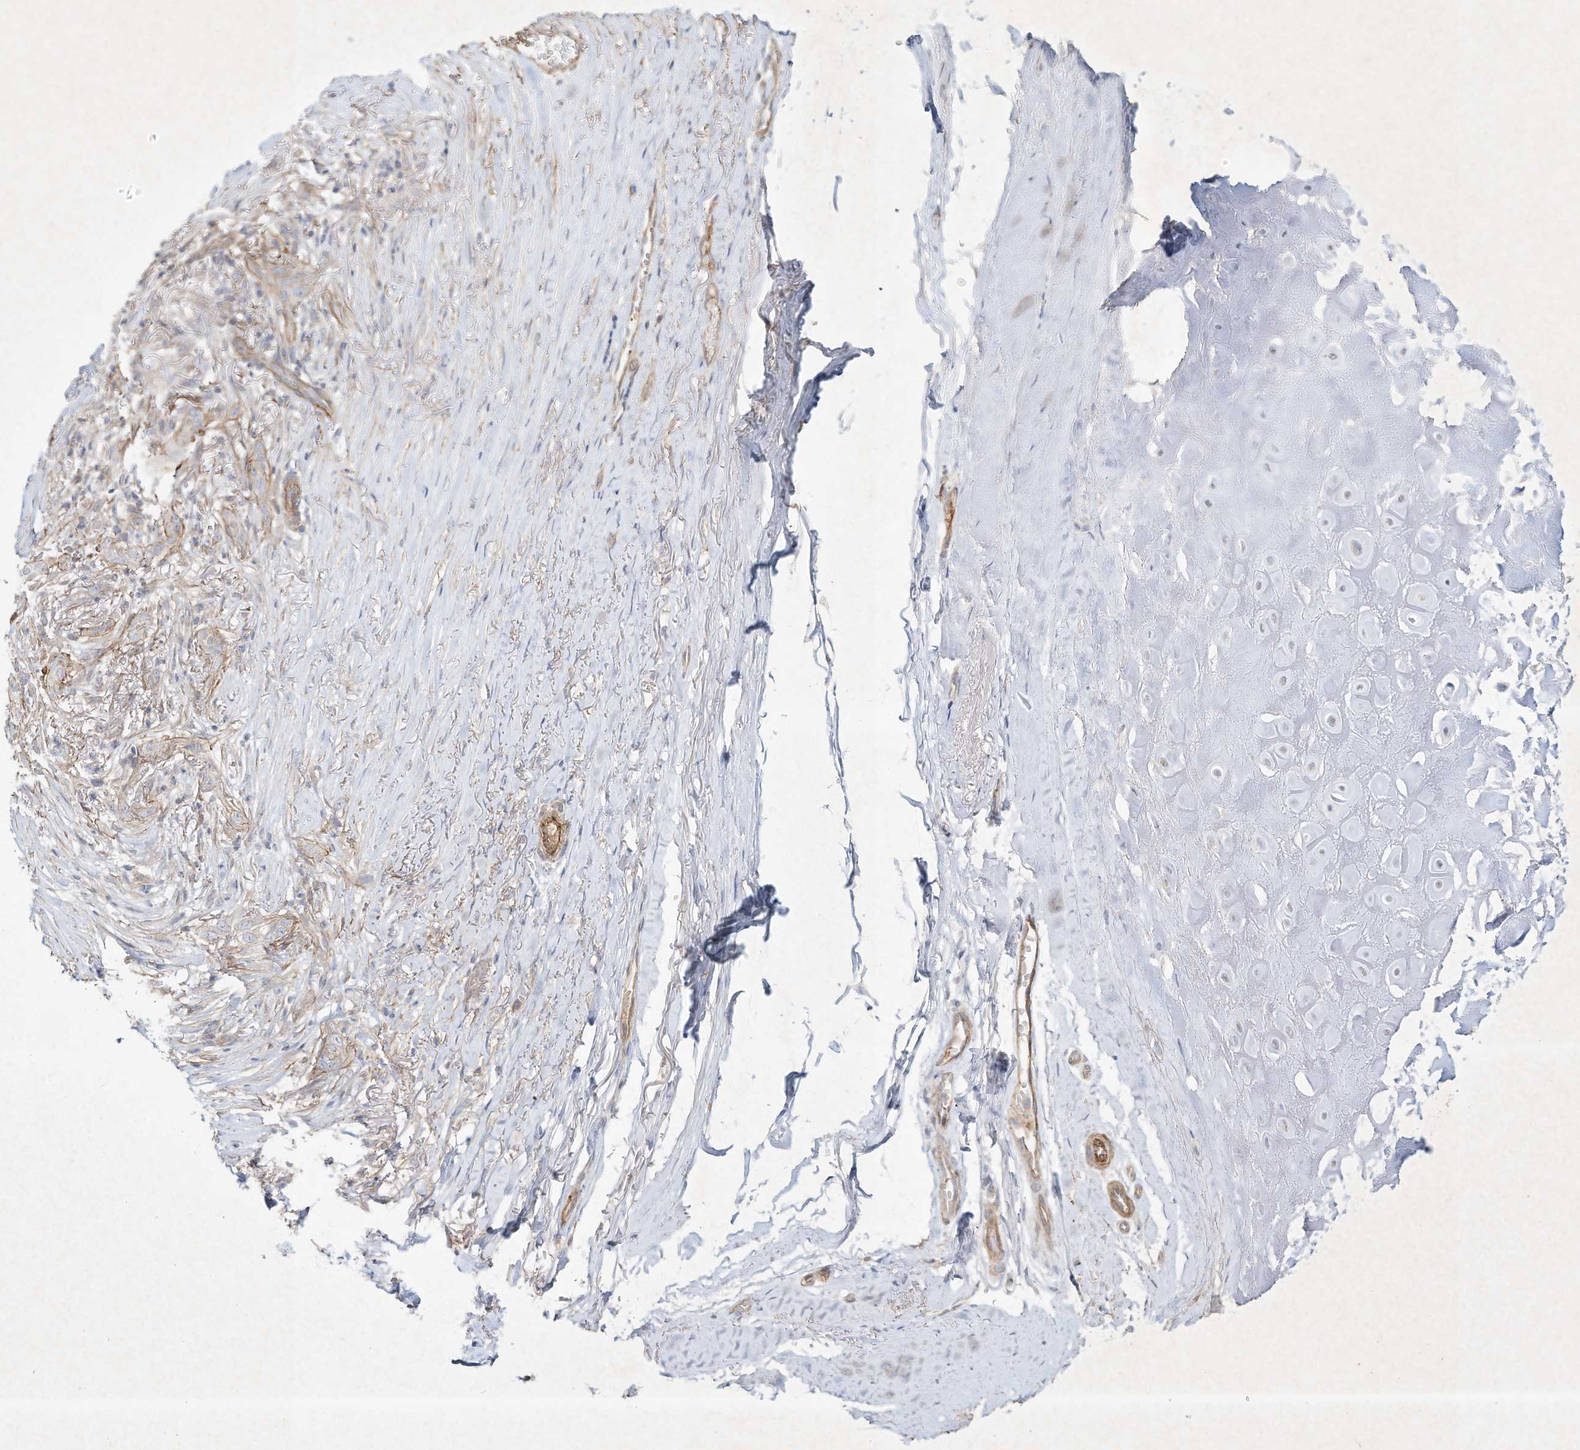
{"staining": {"intensity": "moderate", "quantity": "<25%", "location": "cytoplasmic/membranous"}, "tissue": "adipose tissue", "cell_type": "Adipocytes", "image_type": "normal", "snomed": [{"axis": "morphology", "description": "Normal tissue, NOS"}, {"axis": "morphology", "description": "Basal cell carcinoma"}, {"axis": "topography", "description": "Skin"}], "caption": "Protein positivity by immunohistochemistry (IHC) reveals moderate cytoplasmic/membranous expression in about <25% of adipocytes in benign adipose tissue.", "gene": "HTR5A", "patient": {"sex": "female", "age": 89}}